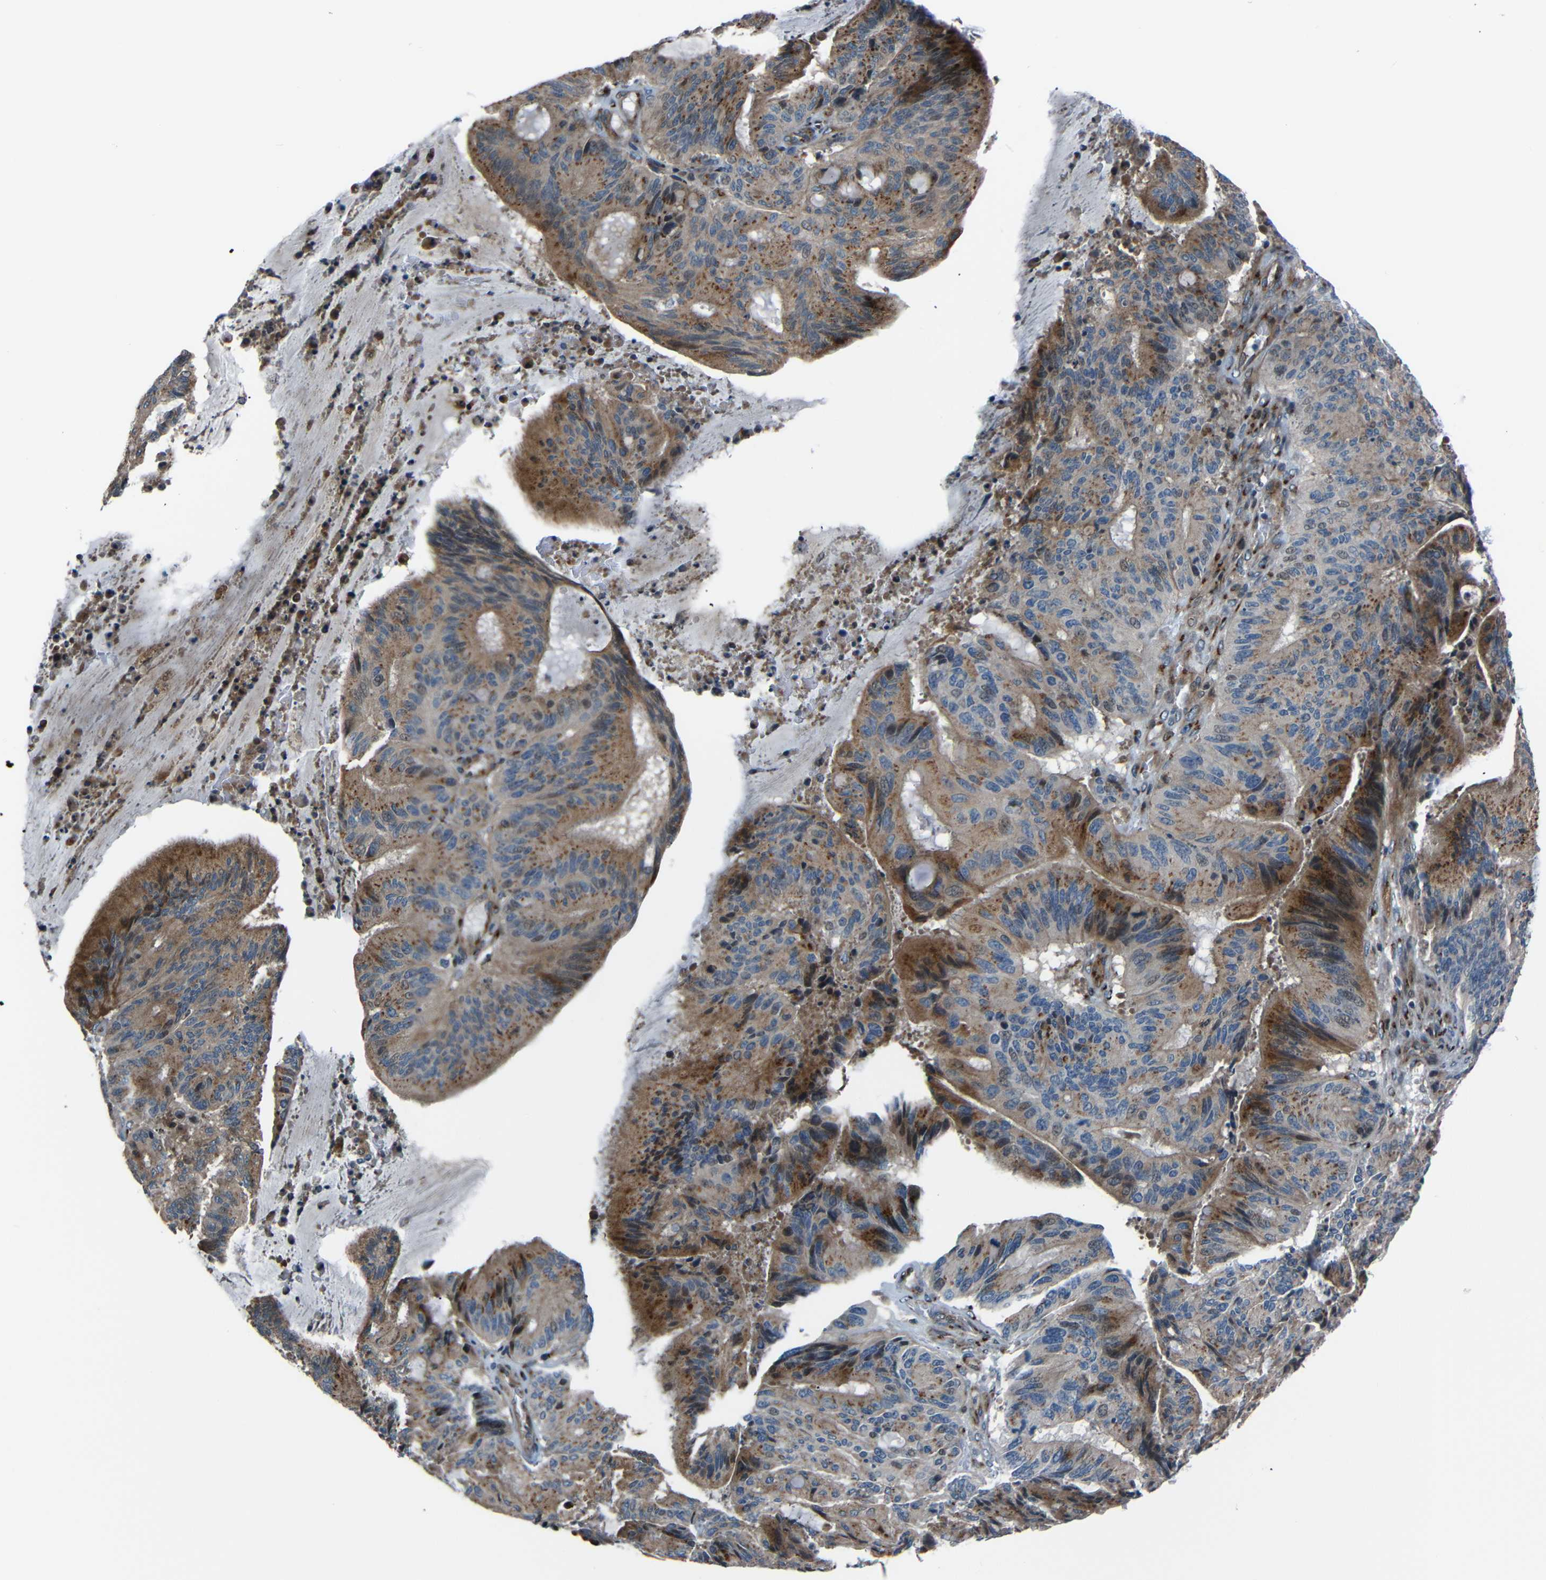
{"staining": {"intensity": "moderate", "quantity": "25%-75%", "location": "cytoplasmic/membranous"}, "tissue": "liver cancer", "cell_type": "Tumor cells", "image_type": "cancer", "snomed": [{"axis": "morphology", "description": "Cholangiocarcinoma"}, {"axis": "topography", "description": "Liver"}], "caption": "Liver cholangiocarcinoma was stained to show a protein in brown. There is medium levels of moderate cytoplasmic/membranous staining in approximately 25%-75% of tumor cells.", "gene": "AKAP9", "patient": {"sex": "female", "age": 73}}